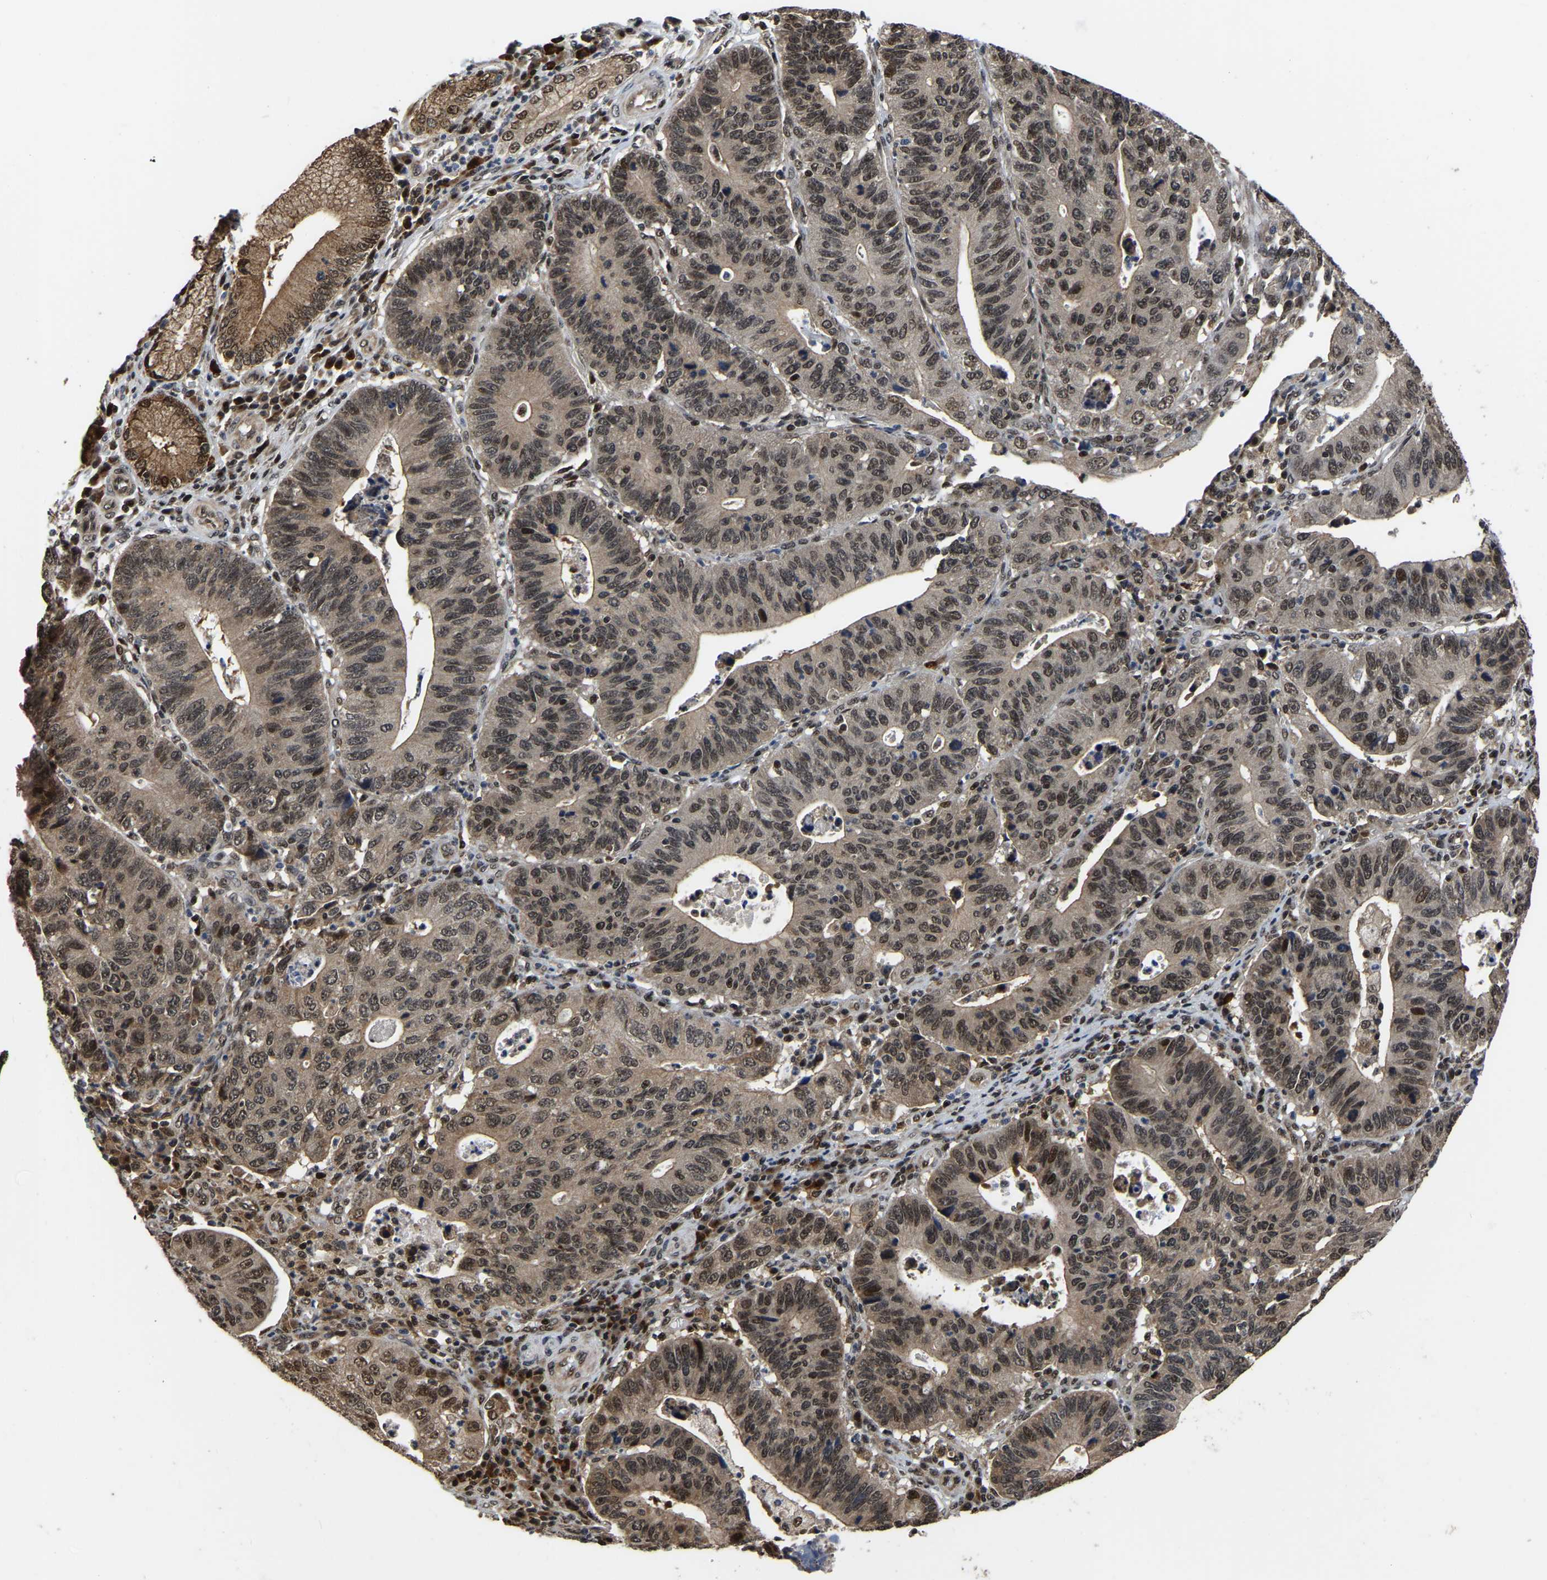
{"staining": {"intensity": "moderate", "quantity": ">75%", "location": "nuclear"}, "tissue": "stomach cancer", "cell_type": "Tumor cells", "image_type": "cancer", "snomed": [{"axis": "morphology", "description": "Adenocarcinoma, NOS"}, {"axis": "topography", "description": "Stomach"}], "caption": "Immunohistochemical staining of stomach cancer (adenocarcinoma) demonstrates medium levels of moderate nuclear protein positivity in about >75% of tumor cells.", "gene": "CIAO1", "patient": {"sex": "male", "age": 59}}